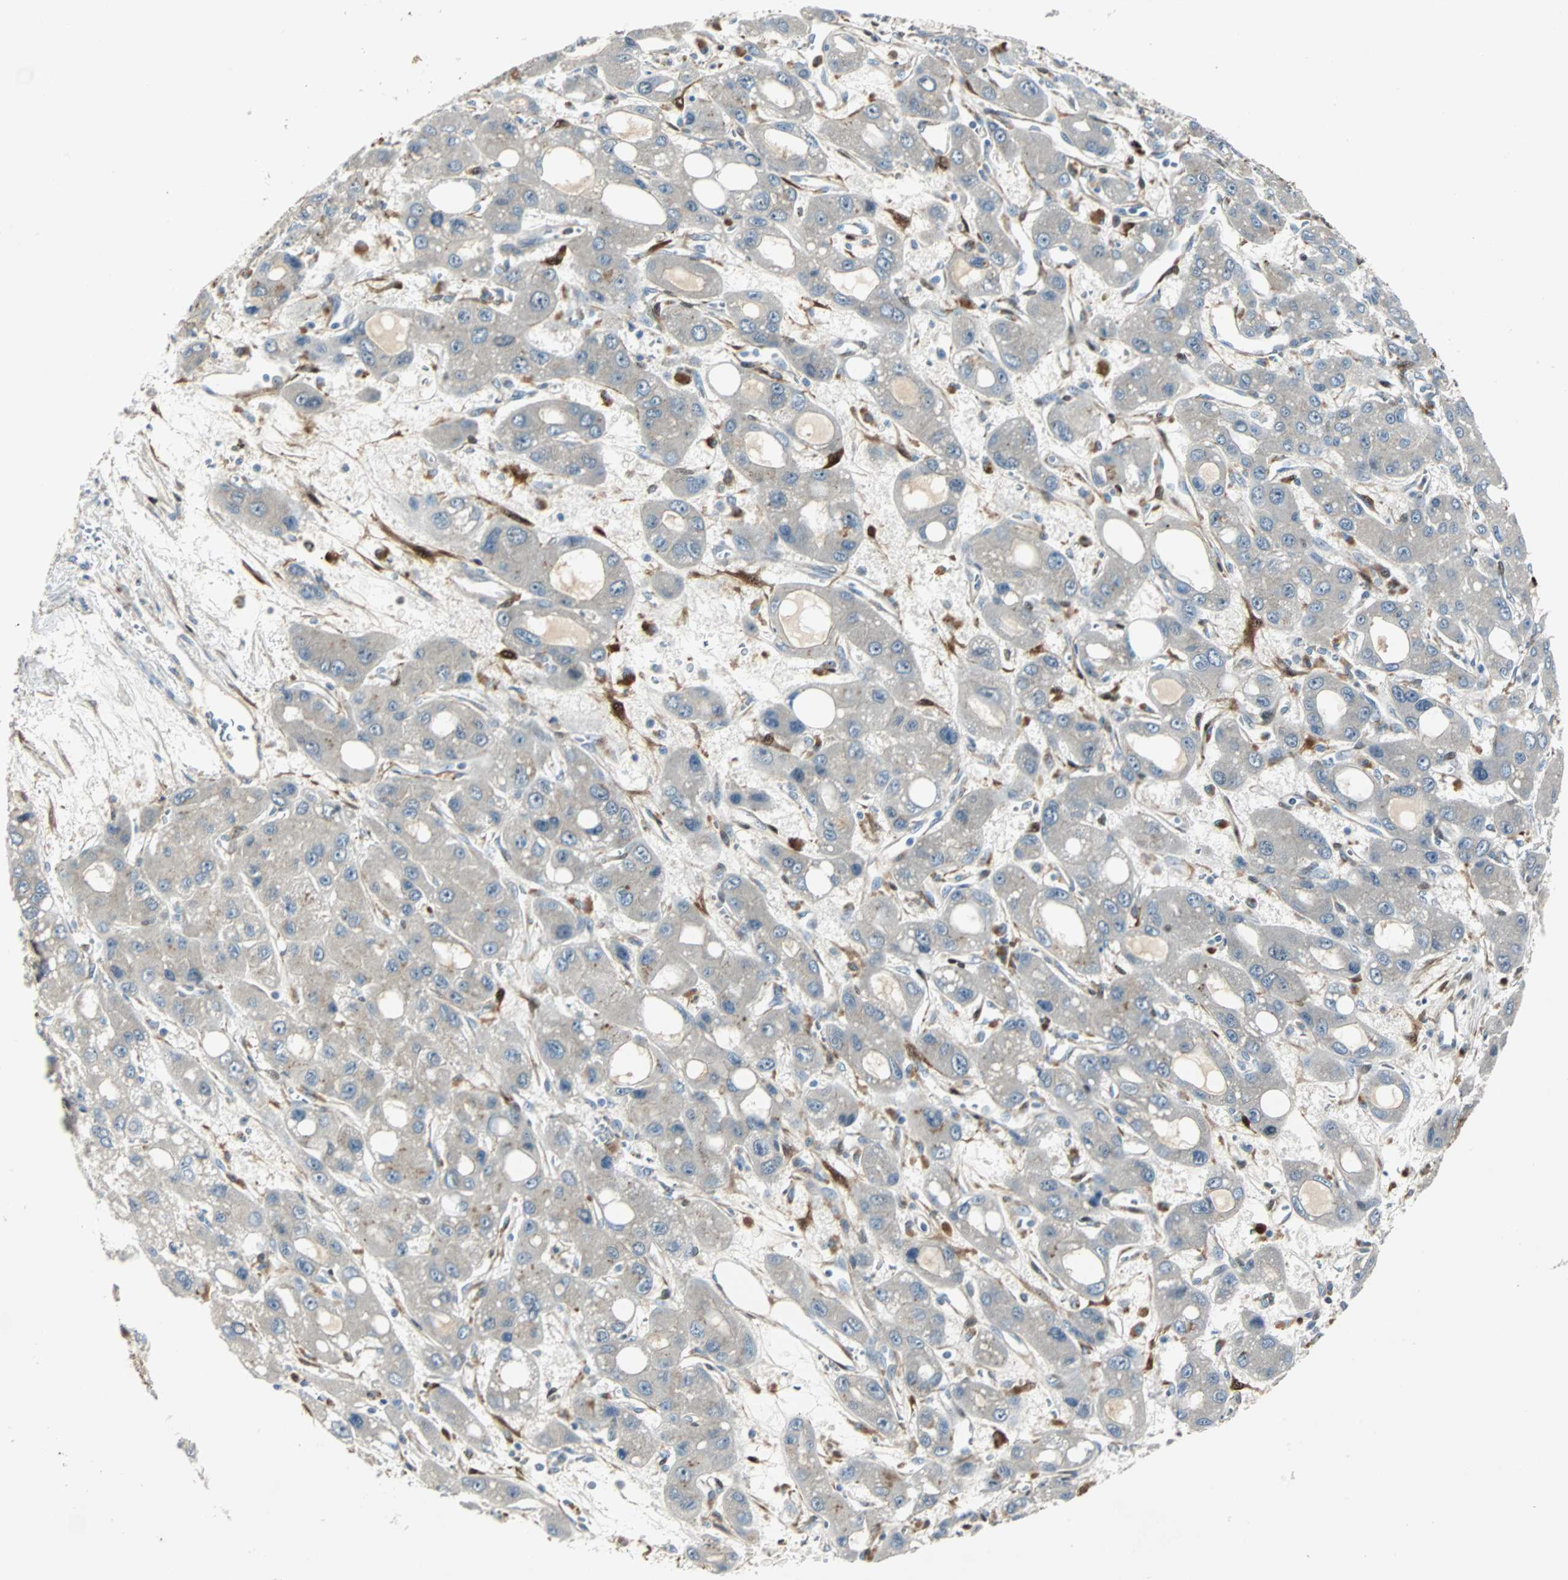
{"staining": {"intensity": "weak", "quantity": "25%-75%", "location": "cytoplasmic/membranous"}, "tissue": "liver cancer", "cell_type": "Tumor cells", "image_type": "cancer", "snomed": [{"axis": "morphology", "description": "Carcinoma, Hepatocellular, NOS"}, {"axis": "topography", "description": "Liver"}], "caption": "Immunohistochemical staining of human liver cancer reveals weak cytoplasmic/membranous protein staining in about 25%-75% of tumor cells. The protein is shown in brown color, while the nuclei are stained blue.", "gene": "FHL2", "patient": {"sex": "male", "age": 55}}